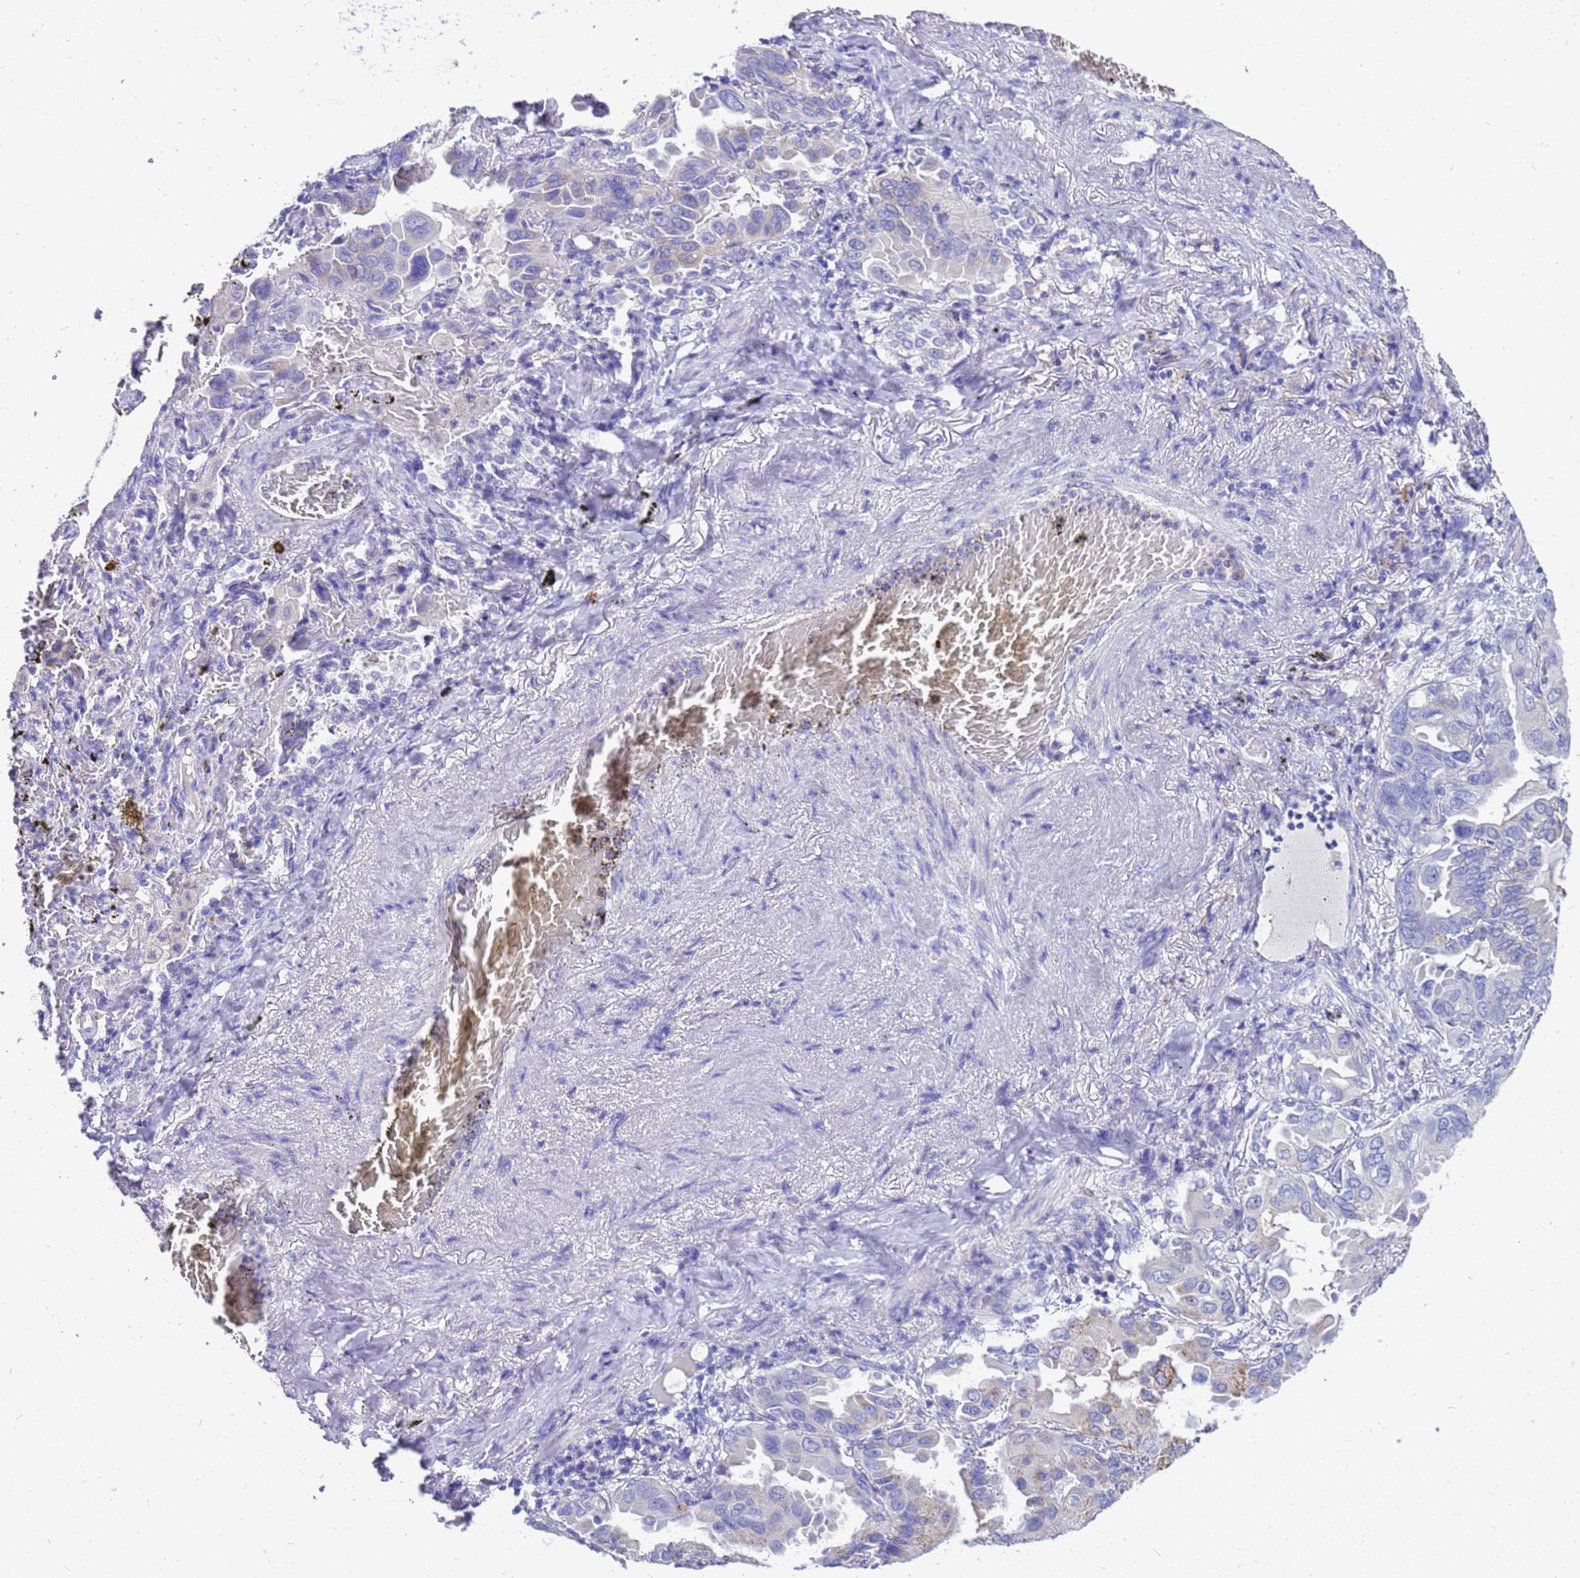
{"staining": {"intensity": "negative", "quantity": "none", "location": "none"}, "tissue": "lung cancer", "cell_type": "Tumor cells", "image_type": "cancer", "snomed": [{"axis": "morphology", "description": "Adenocarcinoma, NOS"}, {"axis": "topography", "description": "Lung"}], "caption": "High magnification brightfield microscopy of lung adenocarcinoma stained with DAB (brown) and counterstained with hematoxylin (blue): tumor cells show no significant staining.", "gene": "OR52E2", "patient": {"sex": "male", "age": 64}}